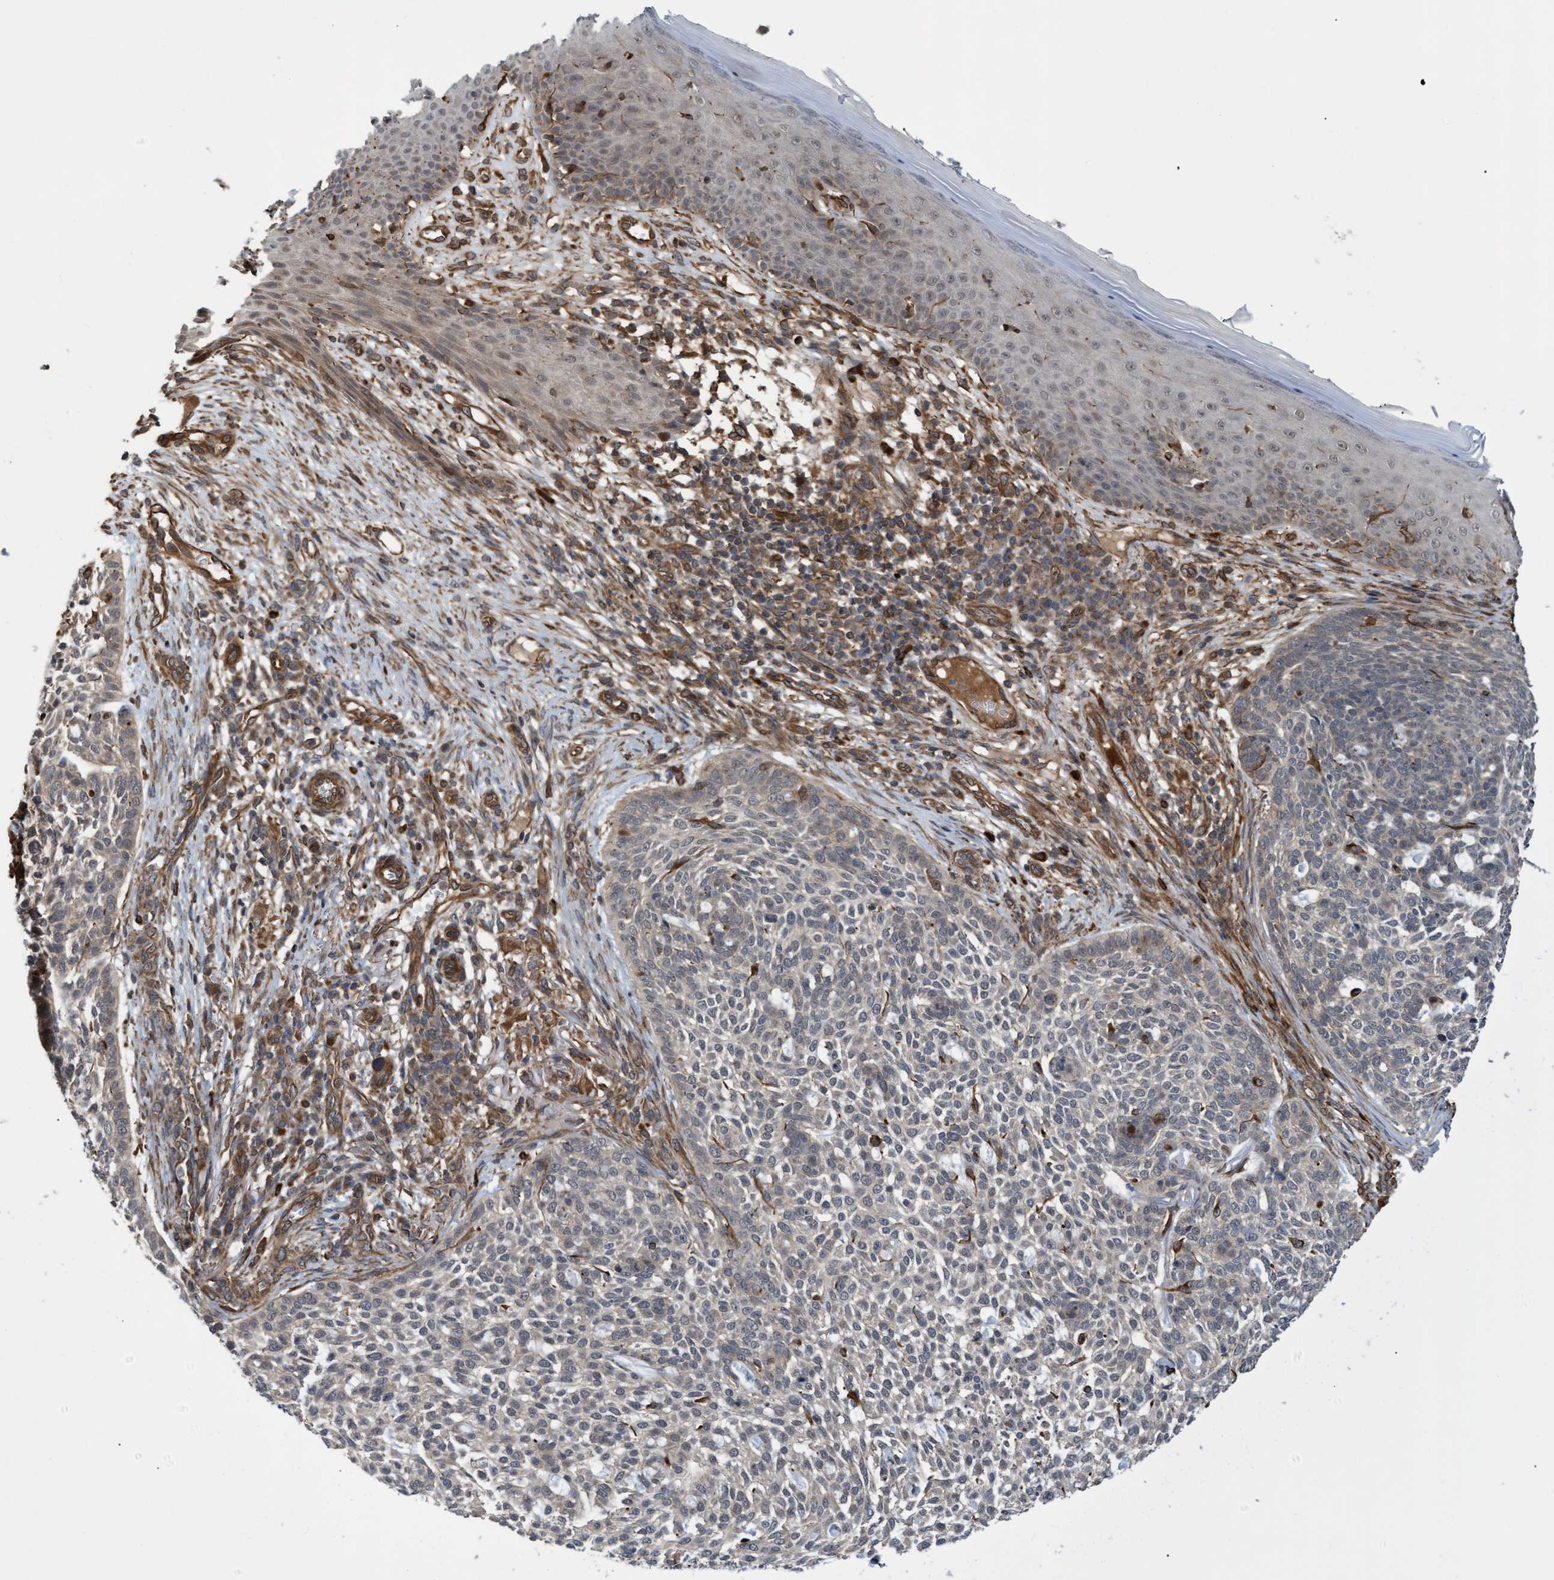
{"staining": {"intensity": "negative", "quantity": "none", "location": "none"}, "tissue": "skin cancer", "cell_type": "Tumor cells", "image_type": "cancer", "snomed": [{"axis": "morphology", "description": "Basal cell carcinoma"}, {"axis": "topography", "description": "Skin"}], "caption": "Human basal cell carcinoma (skin) stained for a protein using IHC displays no staining in tumor cells.", "gene": "TNFRSF10B", "patient": {"sex": "female", "age": 64}}